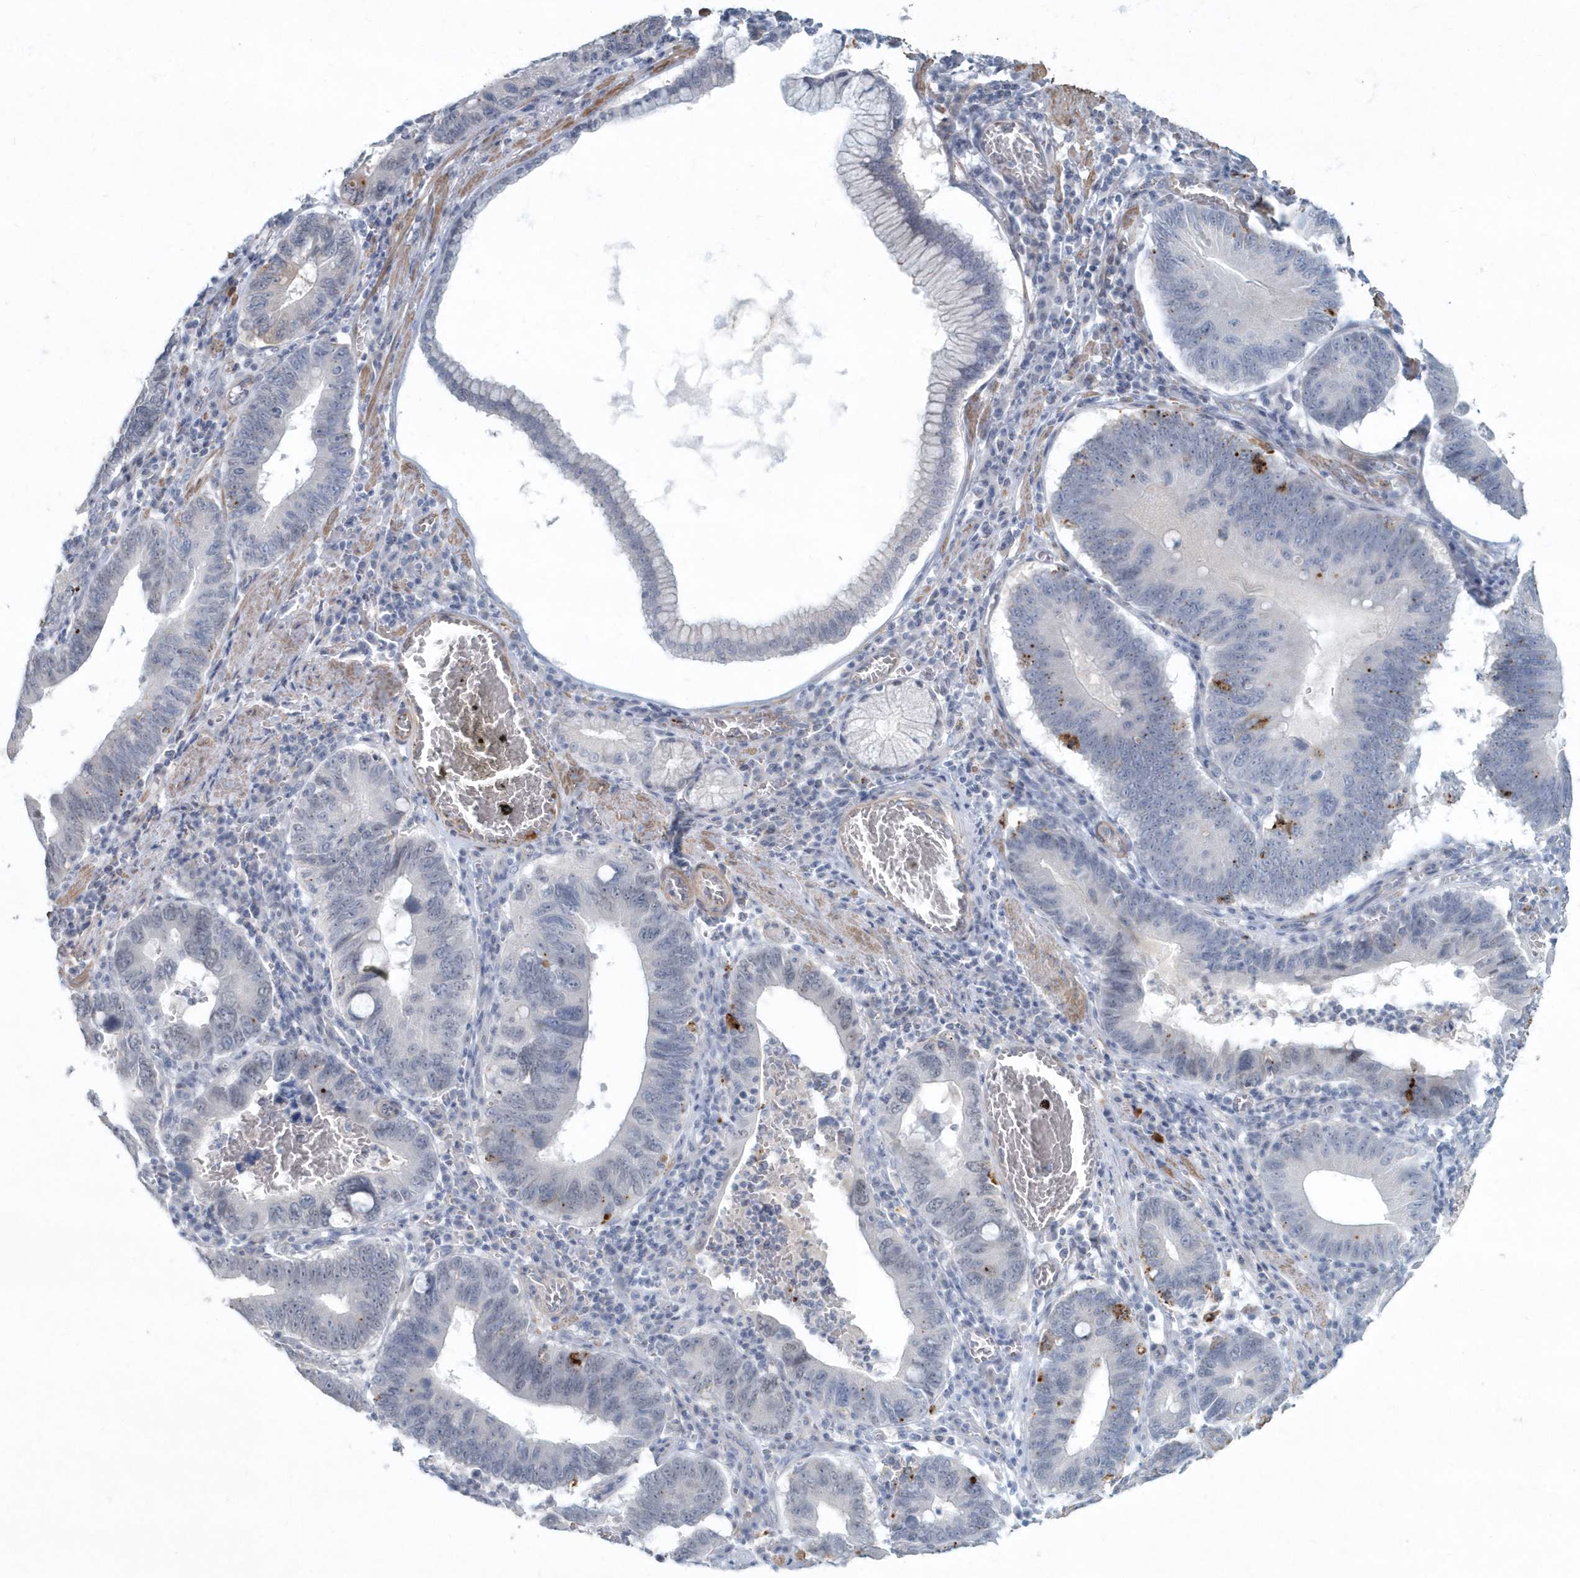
{"staining": {"intensity": "negative", "quantity": "none", "location": "none"}, "tissue": "stomach cancer", "cell_type": "Tumor cells", "image_type": "cancer", "snomed": [{"axis": "morphology", "description": "Adenocarcinoma, NOS"}, {"axis": "topography", "description": "Stomach"}, {"axis": "topography", "description": "Gastric cardia"}], "caption": "Immunohistochemistry (IHC) of adenocarcinoma (stomach) reveals no staining in tumor cells.", "gene": "MYOT", "patient": {"sex": "male", "age": 59}}